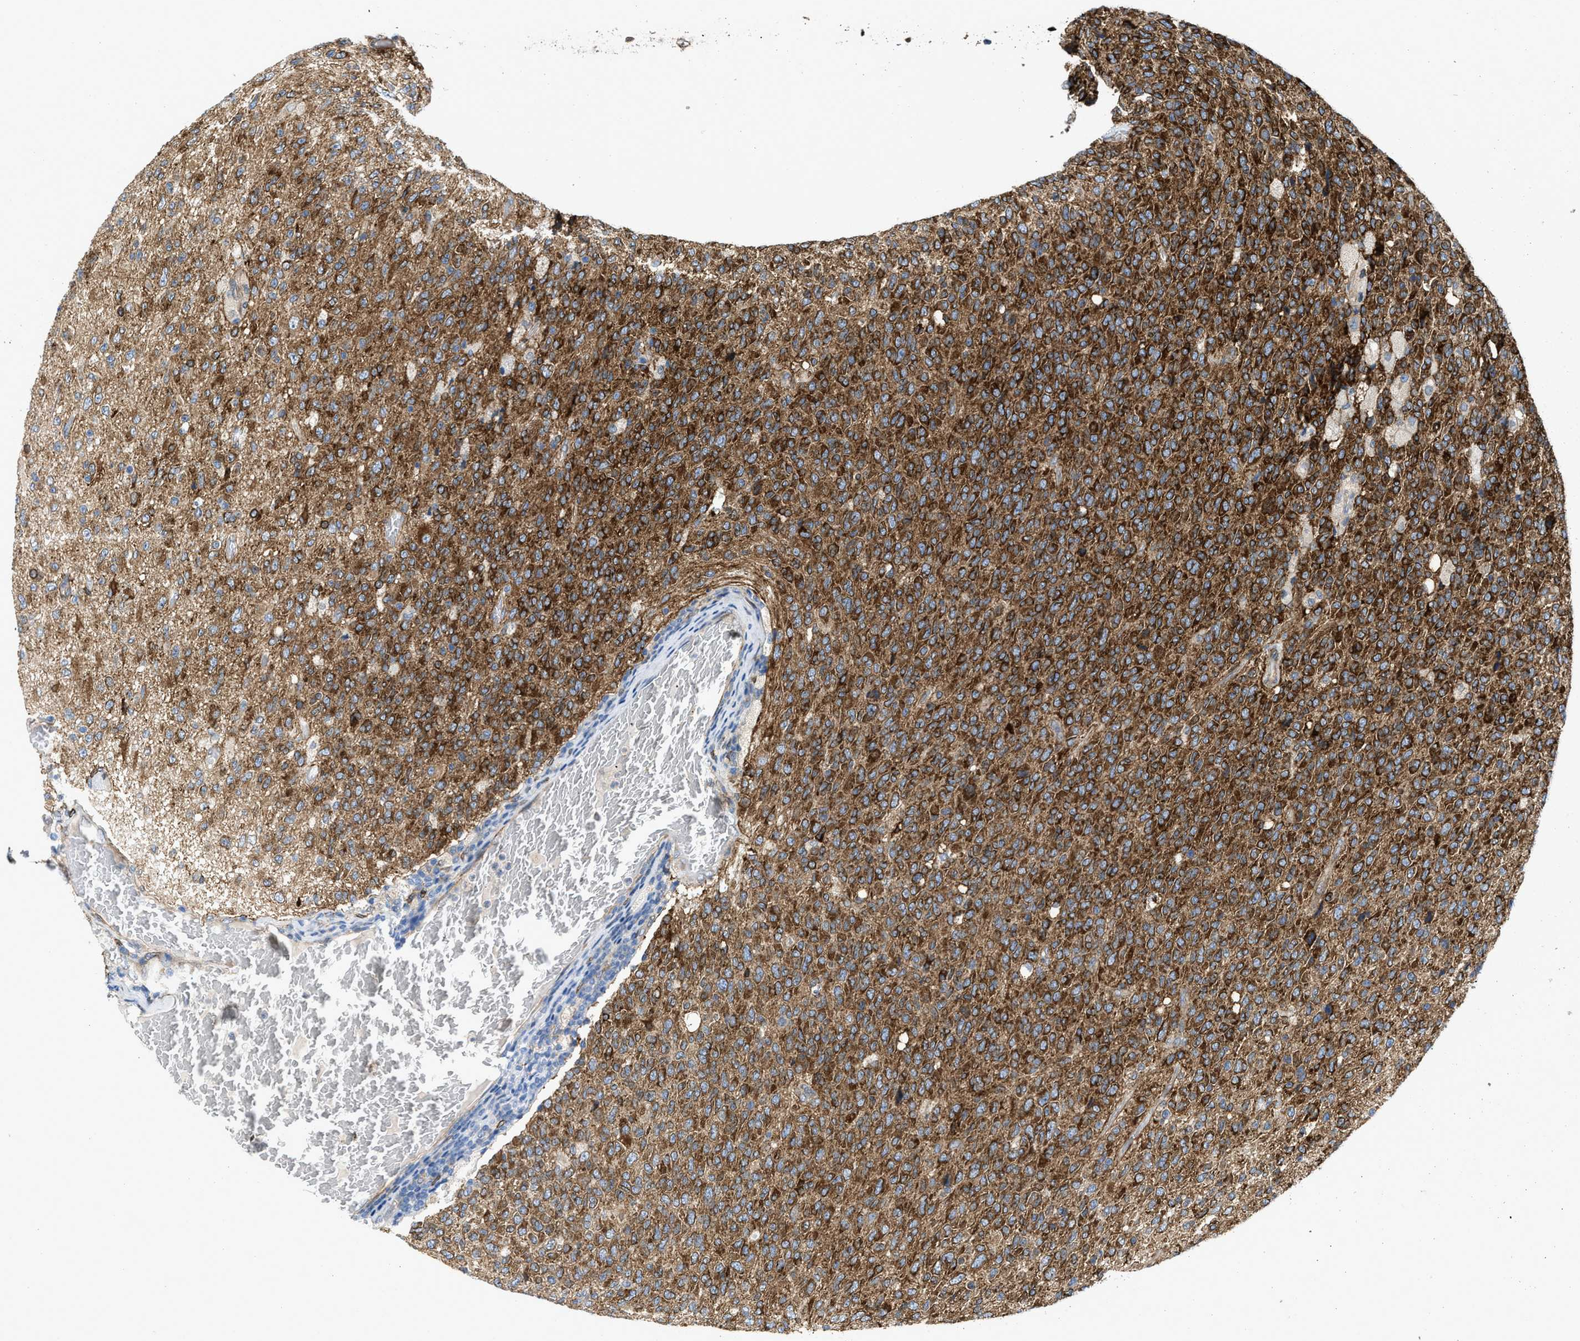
{"staining": {"intensity": "strong", "quantity": ">75%", "location": "cytoplasmic/membranous"}, "tissue": "glioma", "cell_type": "Tumor cells", "image_type": "cancer", "snomed": [{"axis": "morphology", "description": "Glioma, malignant, High grade"}, {"axis": "topography", "description": "pancreas cauda"}], "caption": "Tumor cells display high levels of strong cytoplasmic/membranous positivity in about >75% of cells in glioma. (brown staining indicates protein expression, while blue staining denotes nuclei).", "gene": "ERLIN2", "patient": {"sex": "male", "age": 60}}